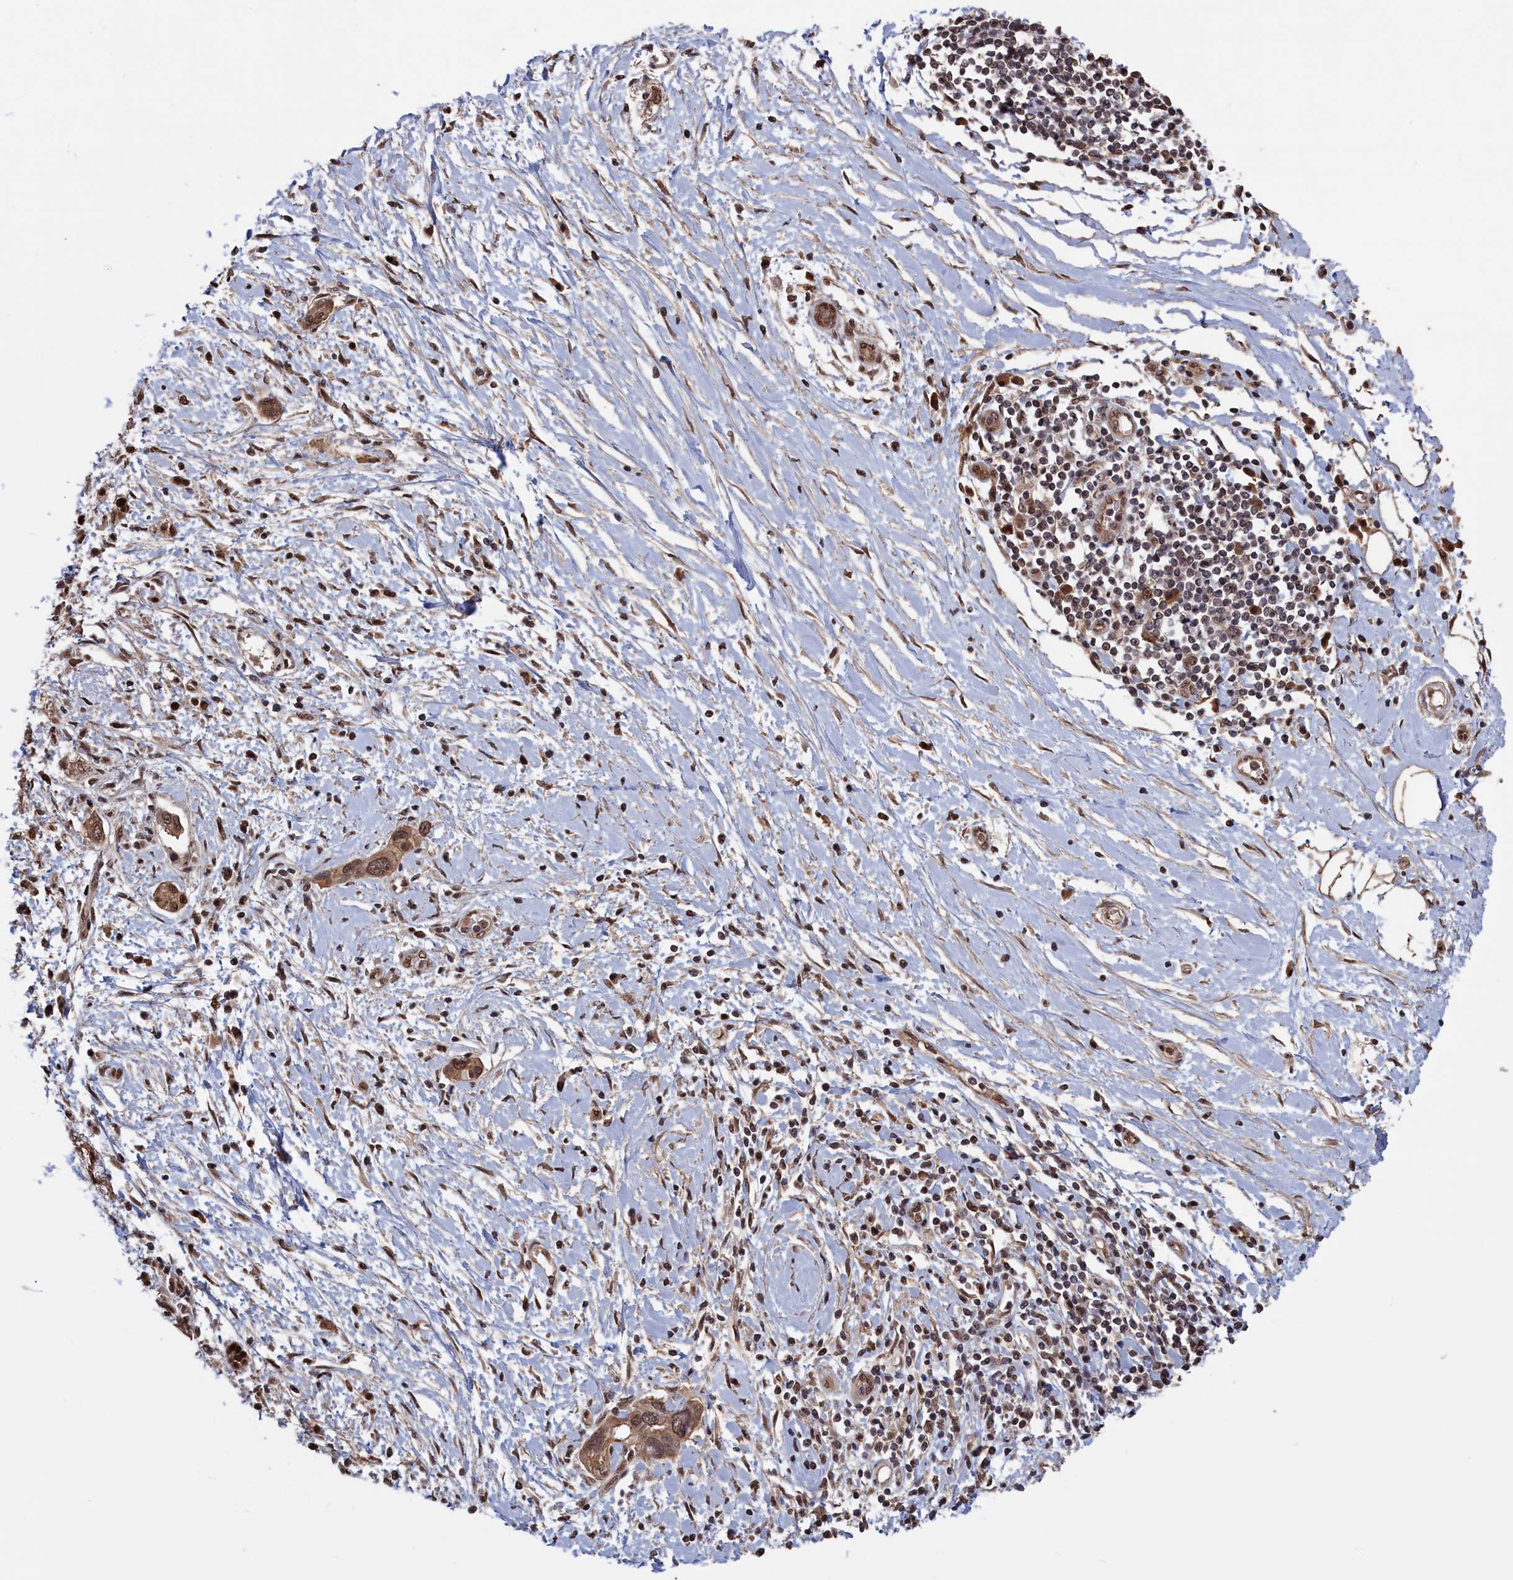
{"staining": {"intensity": "moderate", "quantity": ">75%", "location": "cytoplasmic/membranous,nuclear"}, "tissue": "pancreatic cancer", "cell_type": "Tumor cells", "image_type": "cancer", "snomed": [{"axis": "morphology", "description": "Normal tissue, NOS"}, {"axis": "morphology", "description": "Adenocarcinoma, NOS"}, {"axis": "topography", "description": "Pancreas"}, {"axis": "topography", "description": "Peripheral nerve tissue"}], "caption": "DAB (3,3'-diaminobenzidine) immunohistochemical staining of human pancreatic adenocarcinoma demonstrates moderate cytoplasmic/membranous and nuclear protein positivity in about >75% of tumor cells. (brown staining indicates protein expression, while blue staining denotes nuclei).", "gene": "PLP2", "patient": {"sex": "male", "age": 59}}